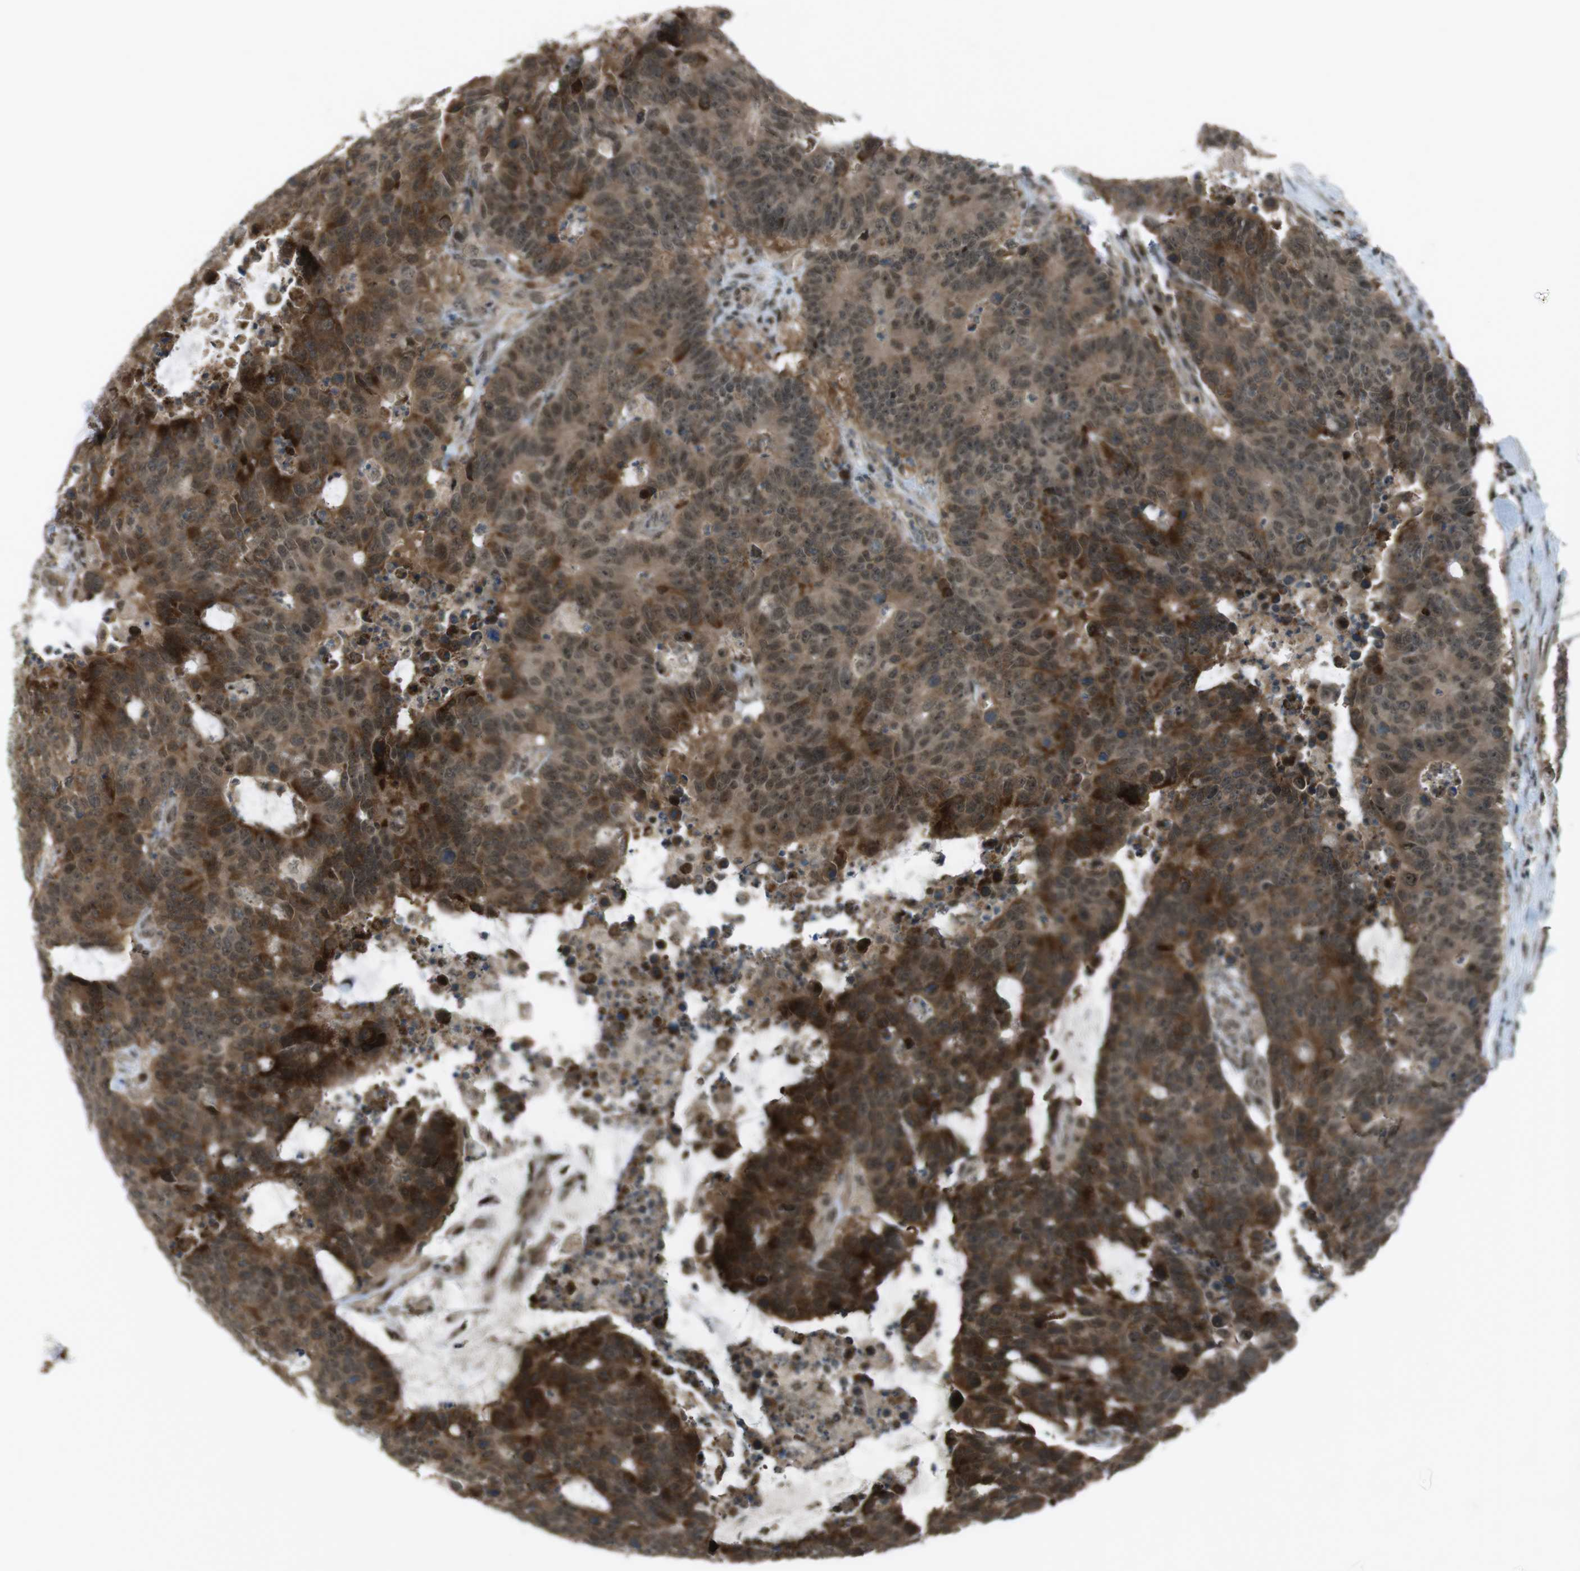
{"staining": {"intensity": "strong", "quantity": ">75%", "location": "cytoplasmic/membranous,nuclear"}, "tissue": "colorectal cancer", "cell_type": "Tumor cells", "image_type": "cancer", "snomed": [{"axis": "morphology", "description": "Adenocarcinoma, NOS"}, {"axis": "topography", "description": "Colon"}], "caption": "The image shows staining of colorectal cancer (adenocarcinoma), revealing strong cytoplasmic/membranous and nuclear protein staining (brown color) within tumor cells. Using DAB (3,3'-diaminobenzidine) (brown) and hematoxylin (blue) stains, captured at high magnification using brightfield microscopy.", "gene": "SLITRK5", "patient": {"sex": "female", "age": 86}}